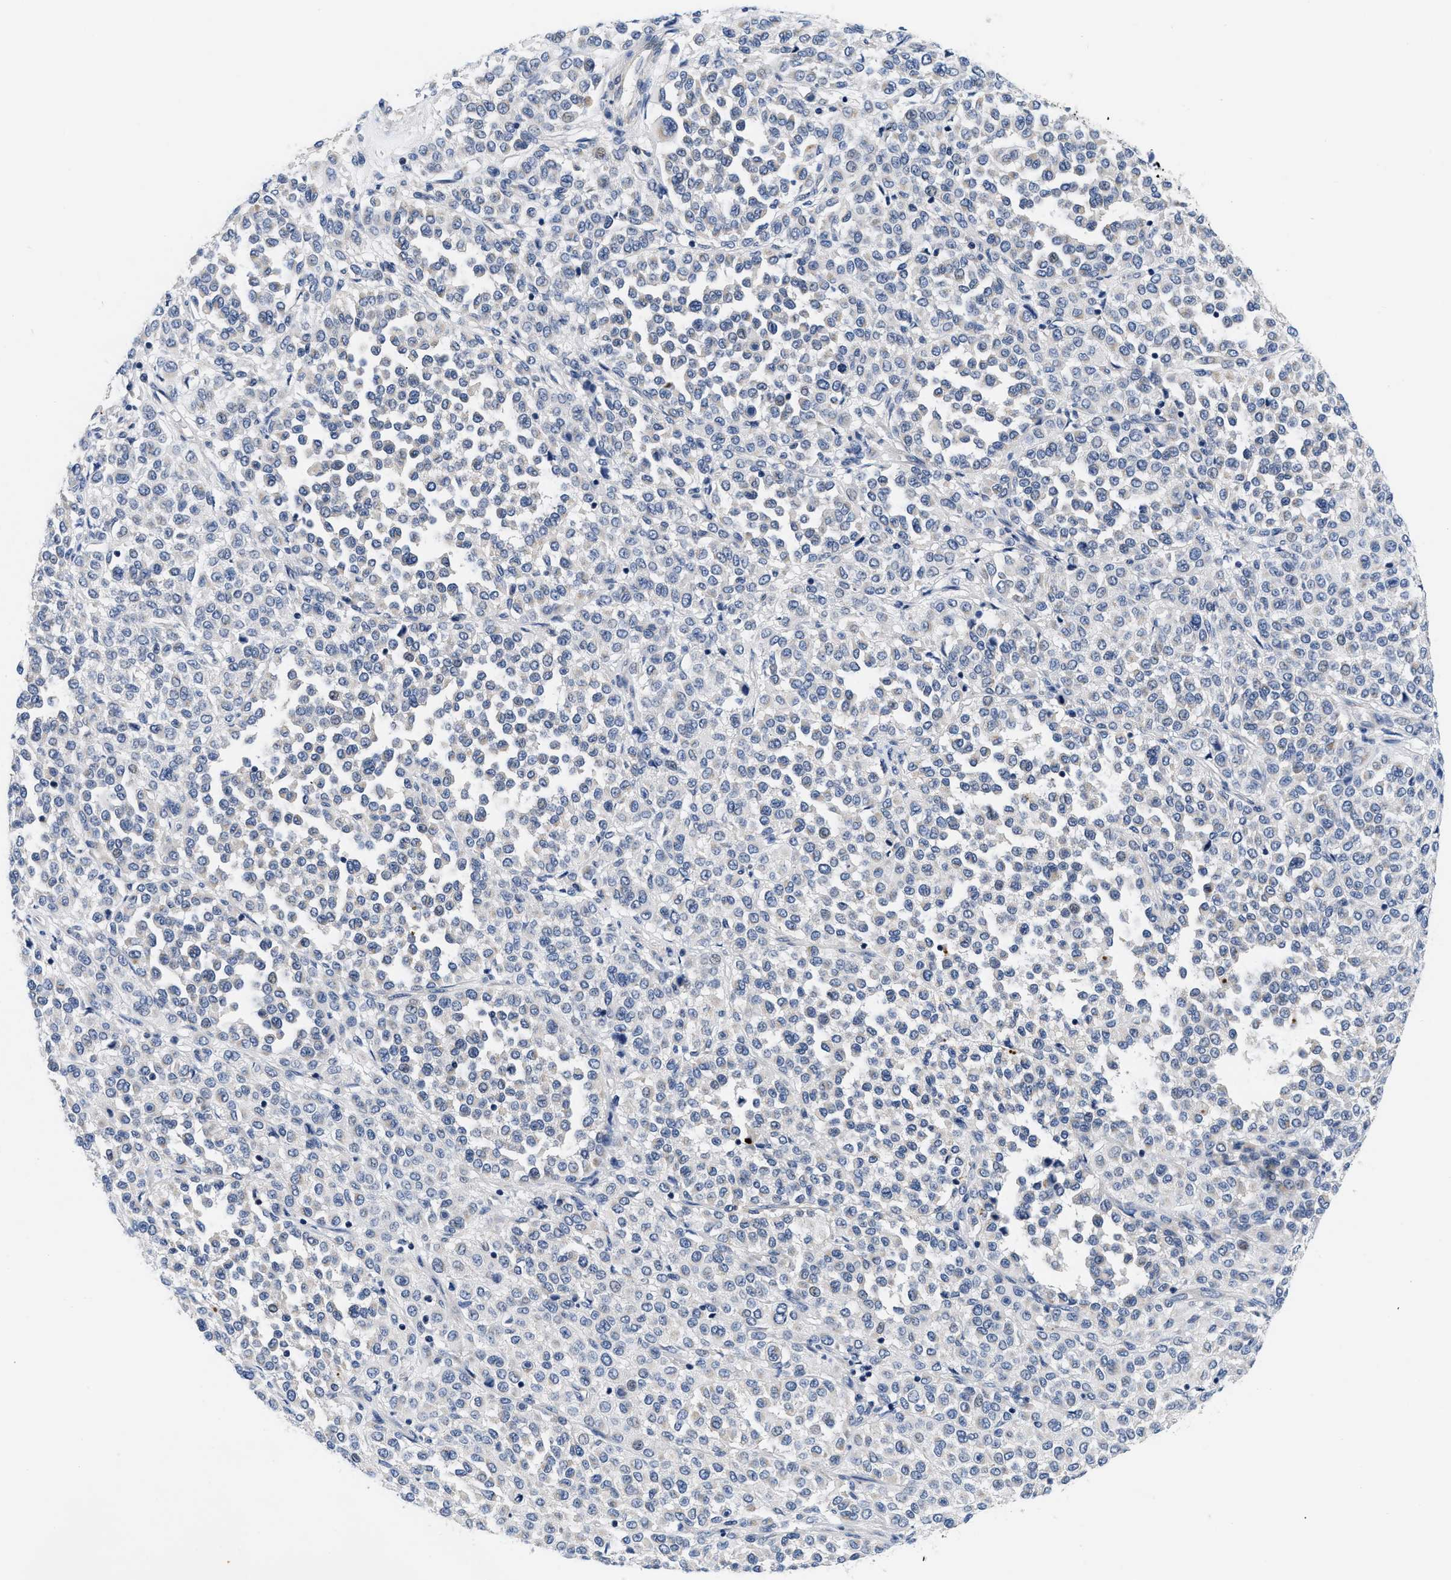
{"staining": {"intensity": "negative", "quantity": "none", "location": "none"}, "tissue": "melanoma", "cell_type": "Tumor cells", "image_type": "cancer", "snomed": [{"axis": "morphology", "description": "Malignant melanoma, Metastatic site"}, {"axis": "topography", "description": "Pancreas"}], "caption": "Immunohistochemistry (IHC) of human malignant melanoma (metastatic site) reveals no expression in tumor cells. The staining was performed using DAB to visualize the protein expression in brown, while the nuclei were stained in blue with hematoxylin (Magnification: 20x).", "gene": "PDP1", "patient": {"sex": "female", "age": 30}}